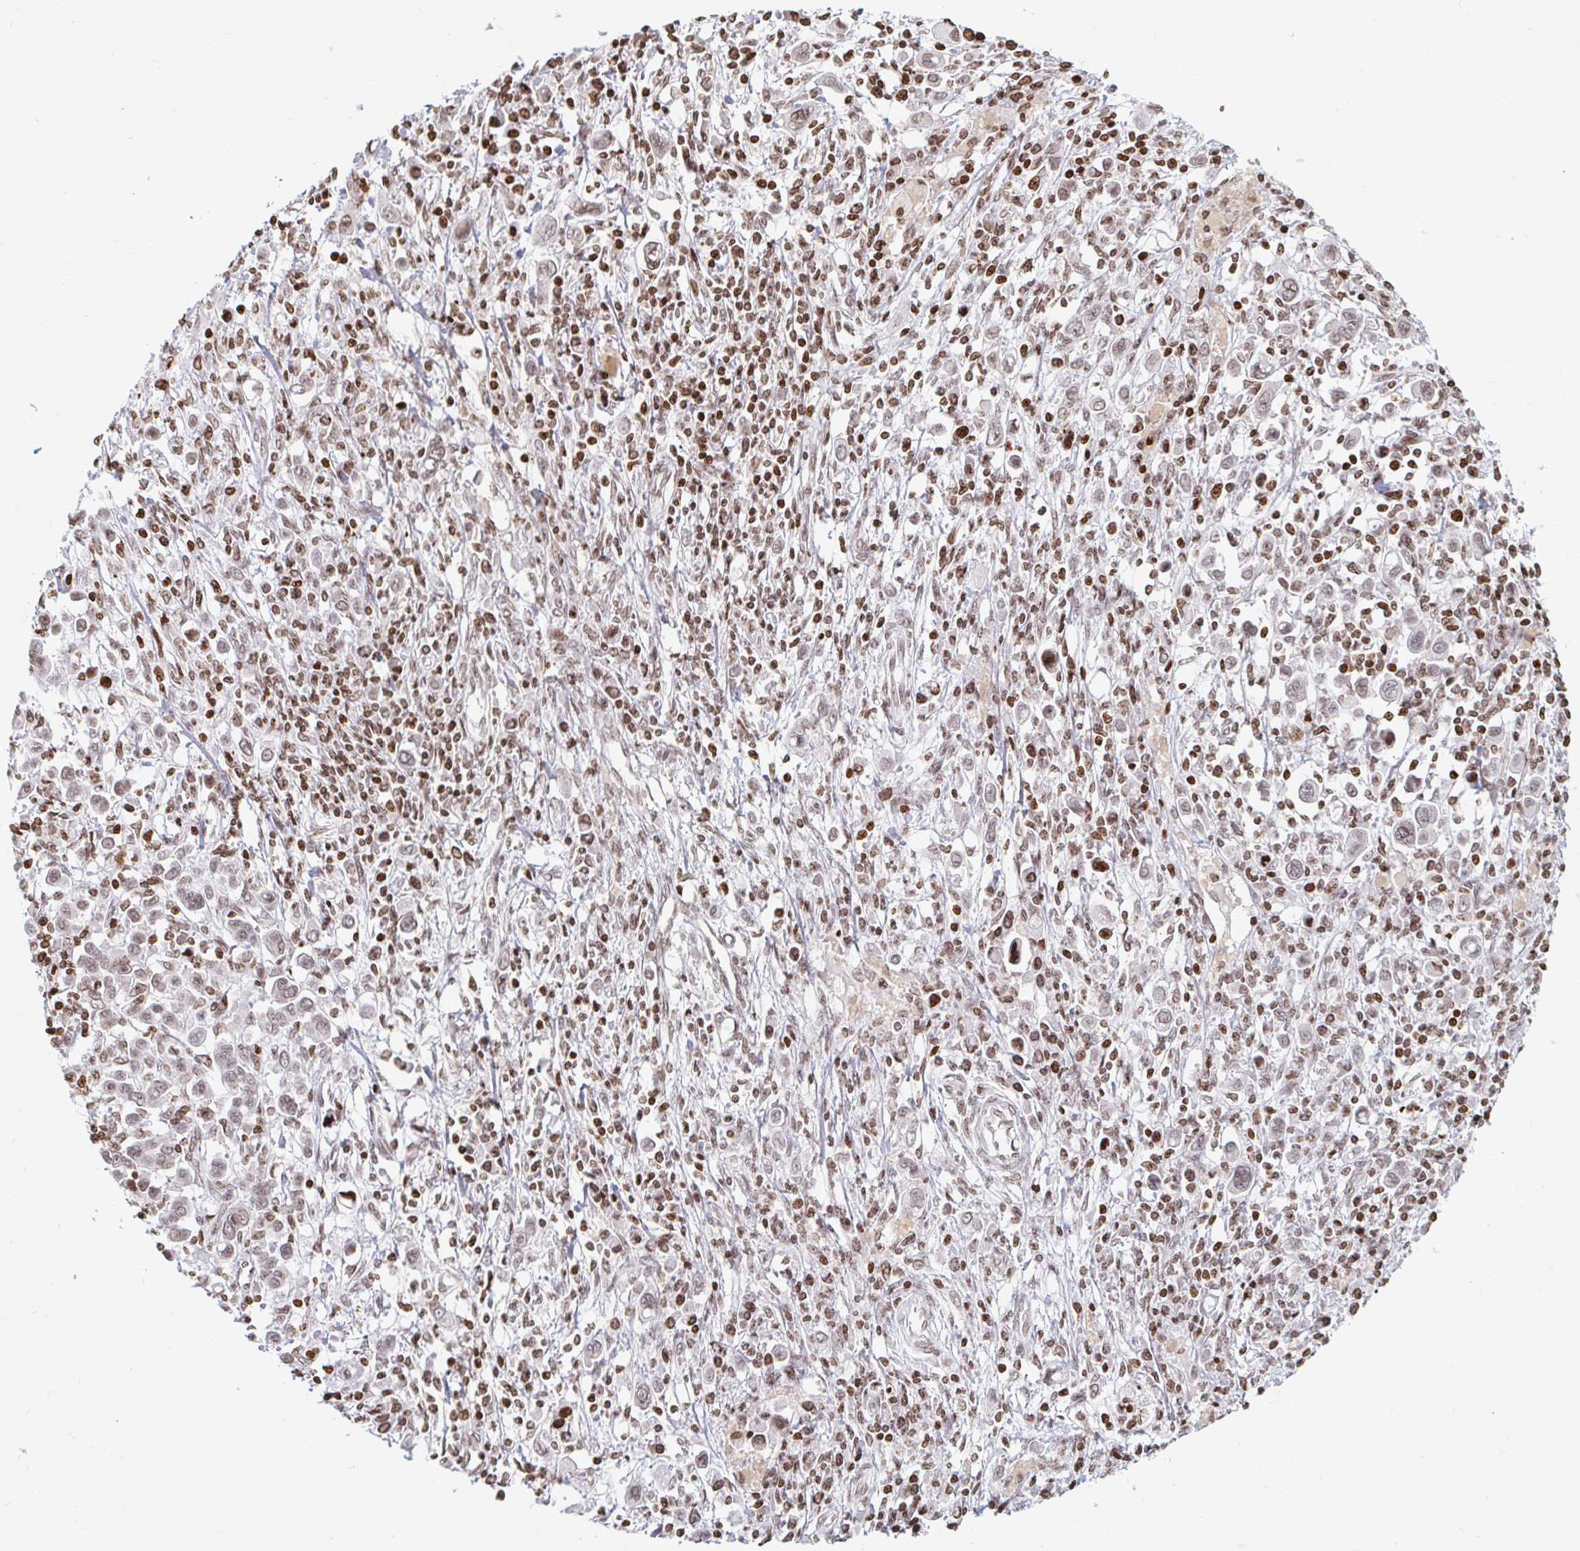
{"staining": {"intensity": "weak", "quantity": ">75%", "location": "nuclear"}, "tissue": "stomach cancer", "cell_type": "Tumor cells", "image_type": "cancer", "snomed": [{"axis": "morphology", "description": "Adenocarcinoma, NOS"}, {"axis": "topography", "description": "Stomach, upper"}], "caption": "Immunohistochemical staining of human stomach adenocarcinoma displays low levels of weak nuclear staining in about >75% of tumor cells.", "gene": "HOXC10", "patient": {"sex": "male", "age": 75}}